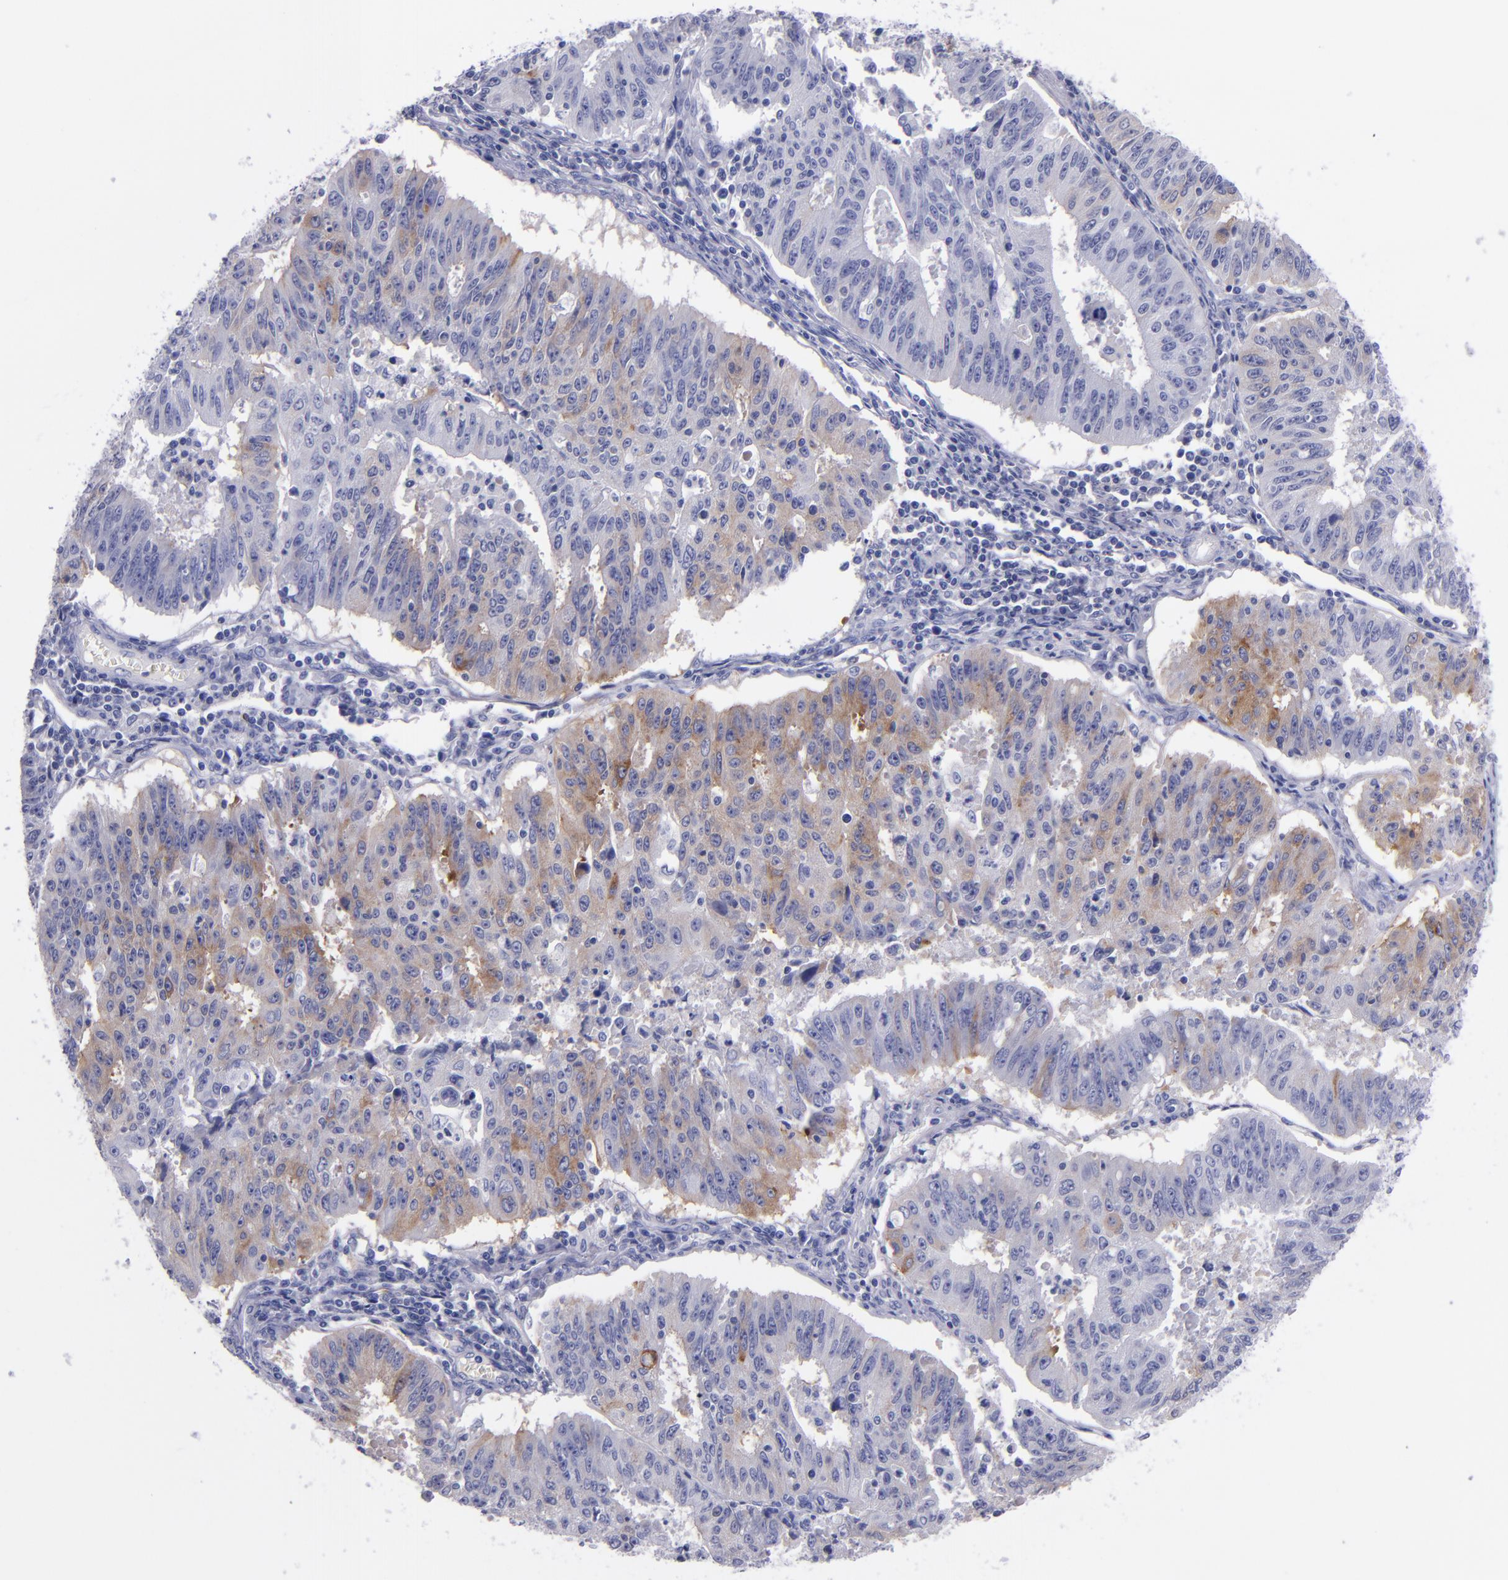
{"staining": {"intensity": "moderate", "quantity": "25%-75%", "location": "cytoplasmic/membranous"}, "tissue": "endometrial cancer", "cell_type": "Tumor cells", "image_type": "cancer", "snomed": [{"axis": "morphology", "description": "Adenocarcinoma, NOS"}, {"axis": "topography", "description": "Endometrium"}], "caption": "Protein staining by IHC exhibits moderate cytoplasmic/membranous staining in approximately 25%-75% of tumor cells in adenocarcinoma (endometrial).", "gene": "SV2A", "patient": {"sex": "female", "age": 42}}